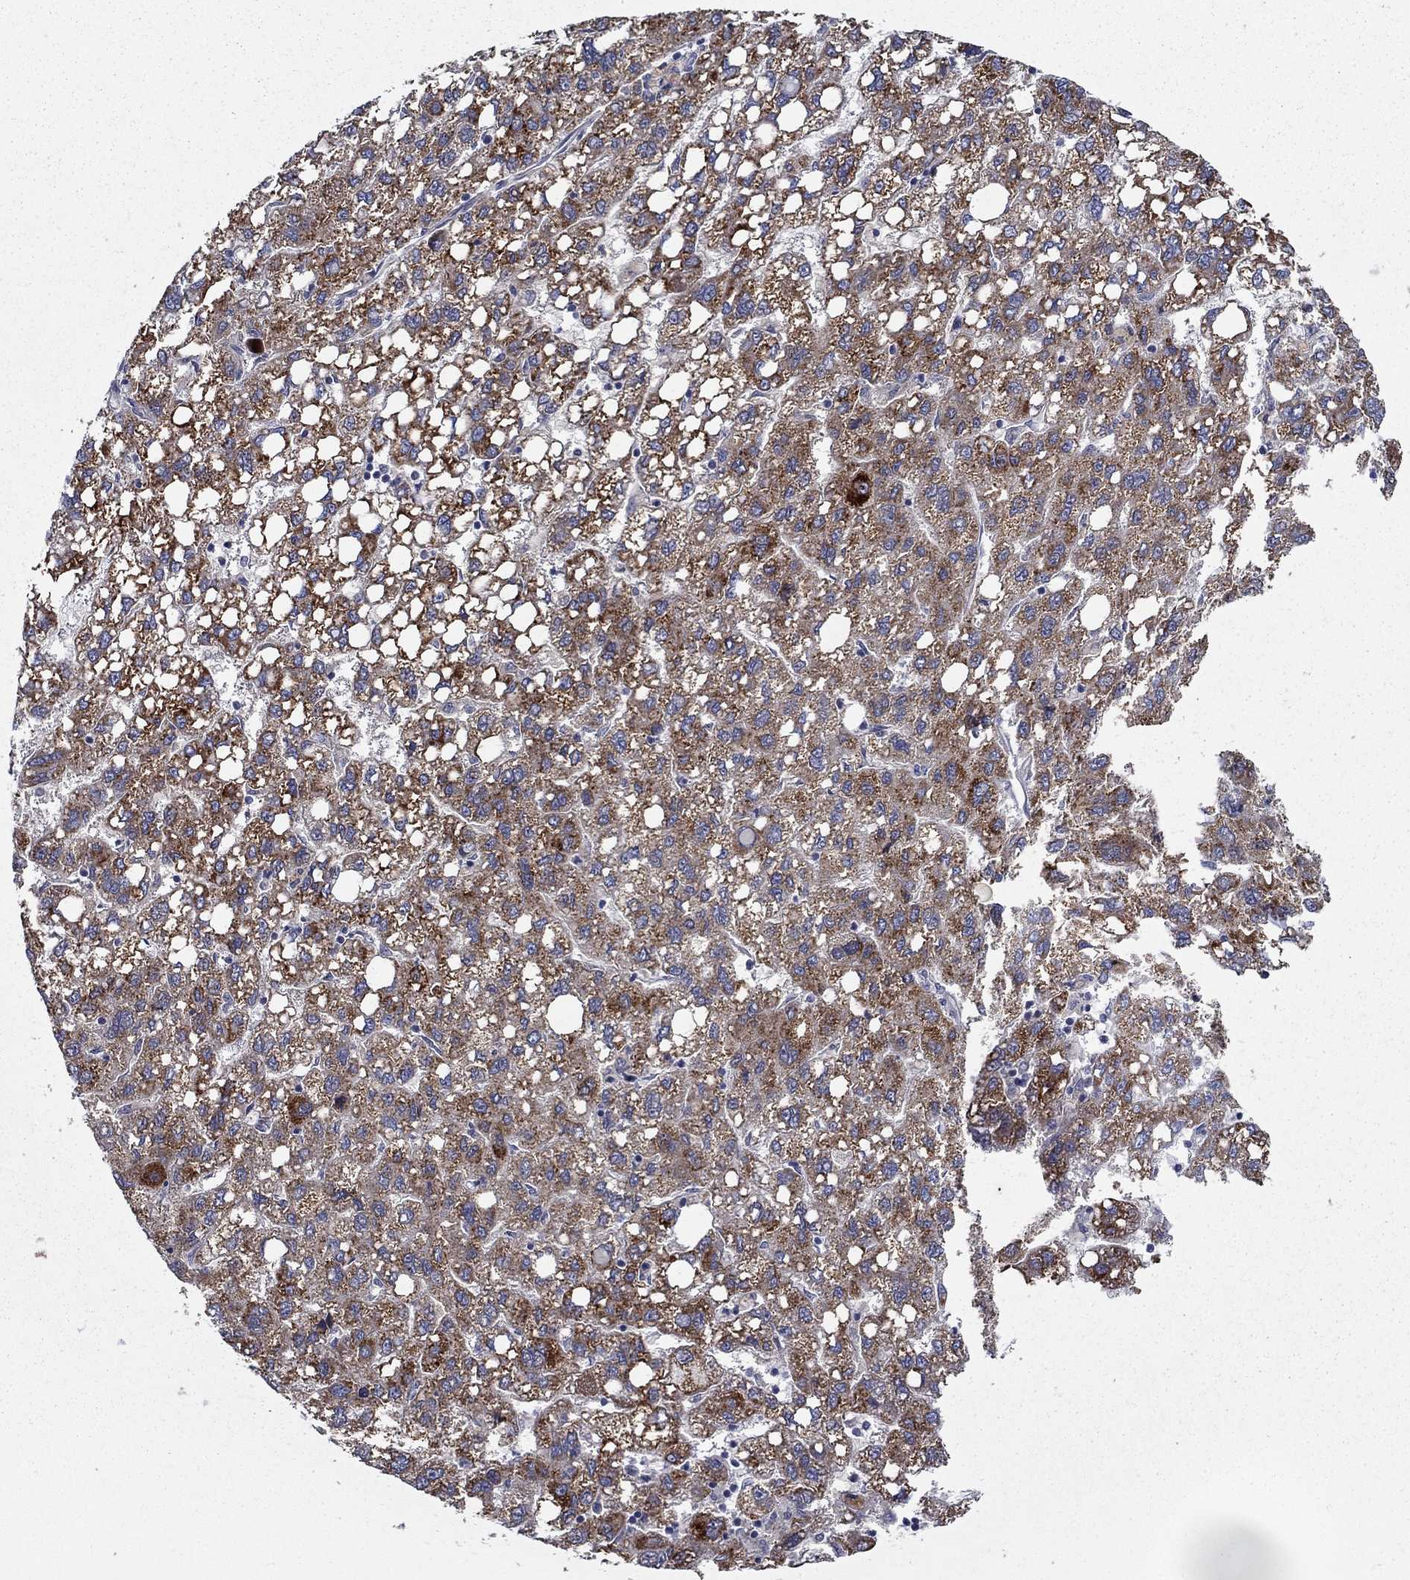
{"staining": {"intensity": "strong", "quantity": "25%-75%", "location": "cytoplasmic/membranous"}, "tissue": "liver cancer", "cell_type": "Tumor cells", "image_type": "cancer", "snomed": [{"axis": "morphology", "description": "Carcinoma, Hepatocellular, NOS"}, {"axis": "topography", "description": "Liver"}], "caption": "Approximately 25%-75% of tumor cells in human hepatocellular carcinoma (liver) show strong cytoplasmic/membranous protein staining as visualized by brown immunohistochemical staining.", "gene": "LACTB2", "patient": {"sex": "female", "age": 82}}